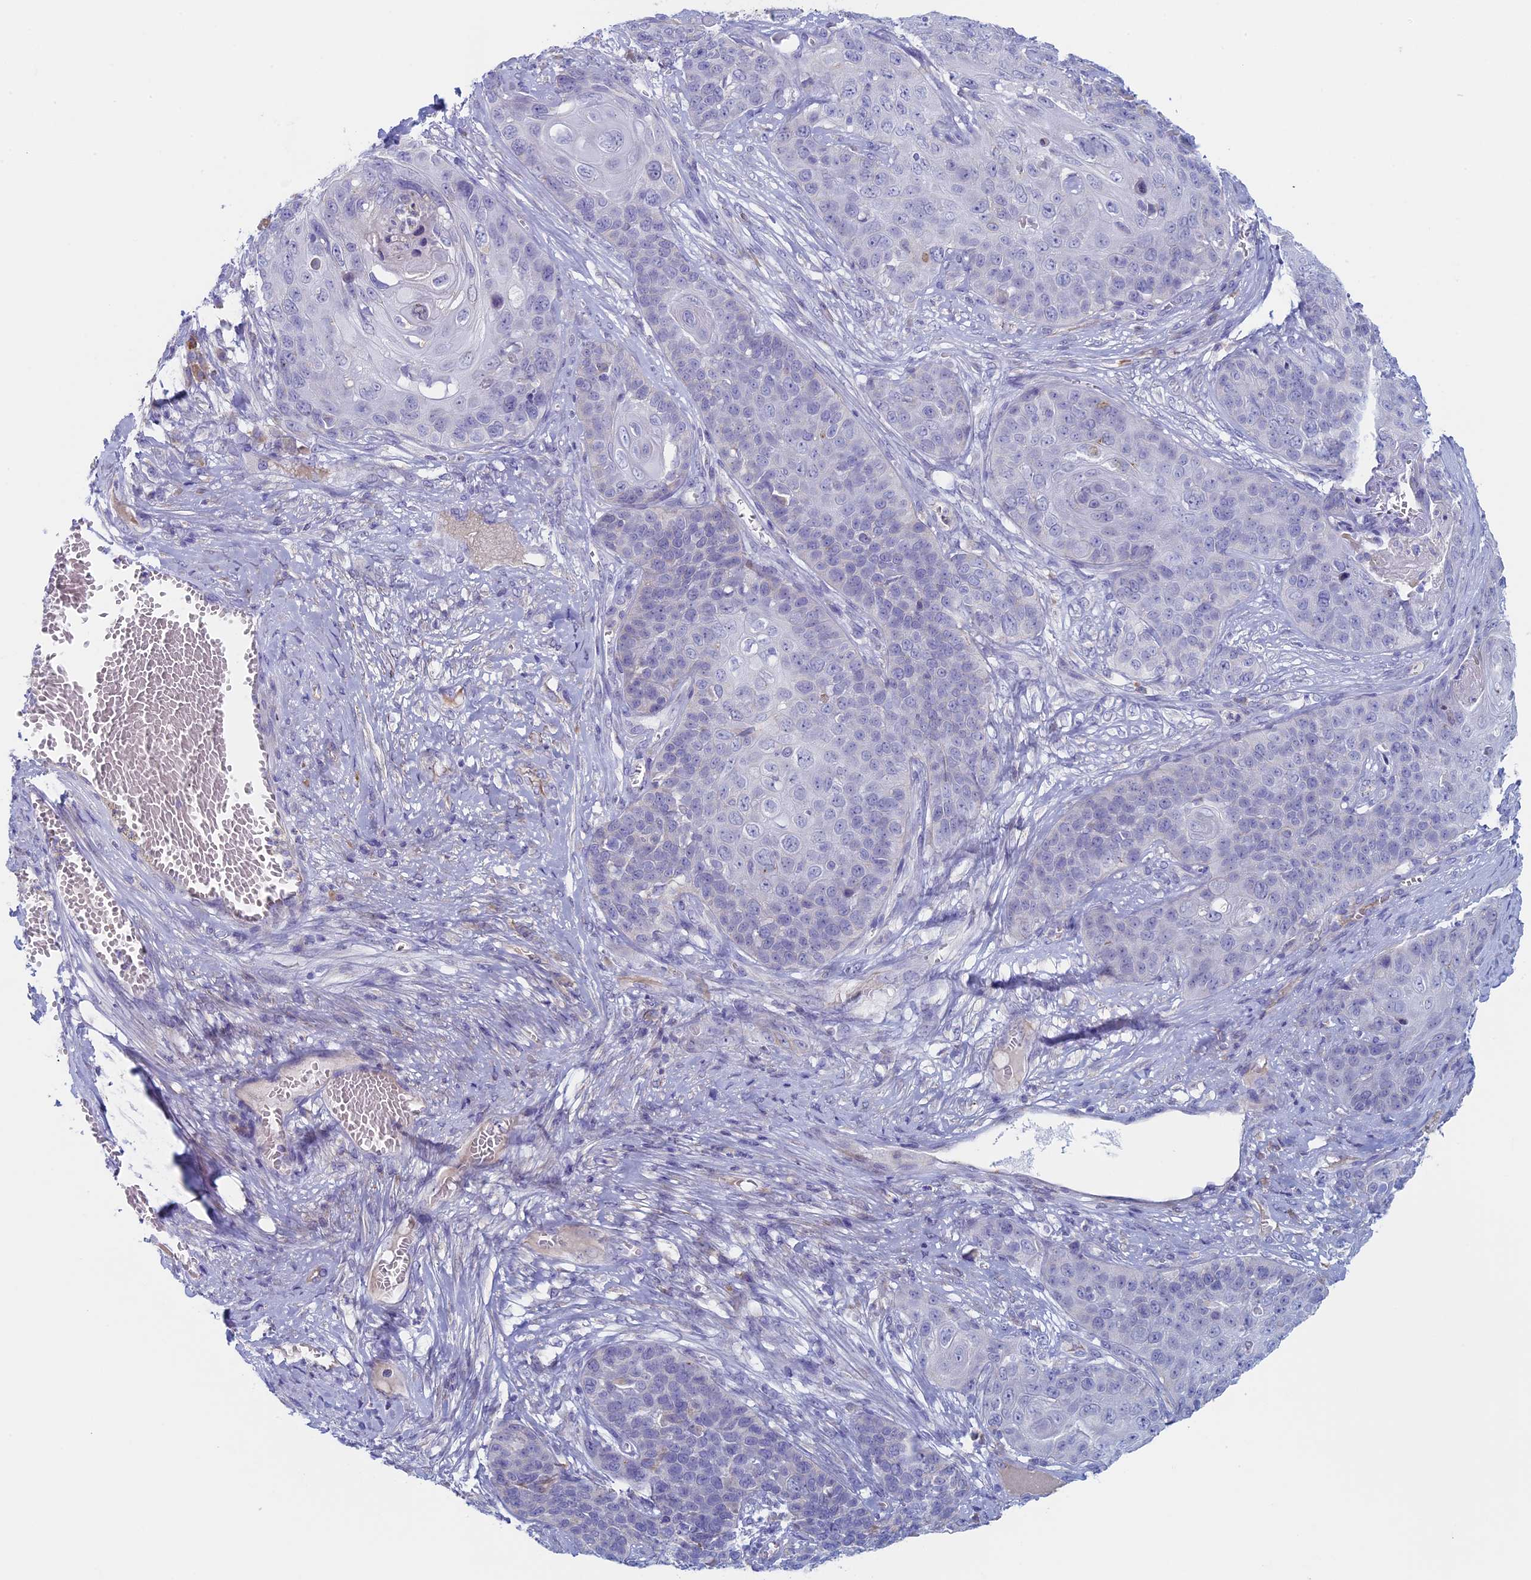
{"staining": {"intensity": "negative", "quantity": "none", "location": "none"}, "tissue": "skin cancer", "cell_type": "Tumor cells", "image_type": "cancer", "snomed": [{"axis": "morphology", "description": "Squamous cell carcinoma, NOS"}, {"axis": "topography", "description": "Skin"}], "caption": "This micrograph is of squamous cell carcinoma (skin) stained with immunohistochemistry to label a protein in brown with the nuclei are counter-stained blue. There is no positivity in tumor cells.", "gene": "MAGEB6", "patient": {"sex": "male", "age": 55}}